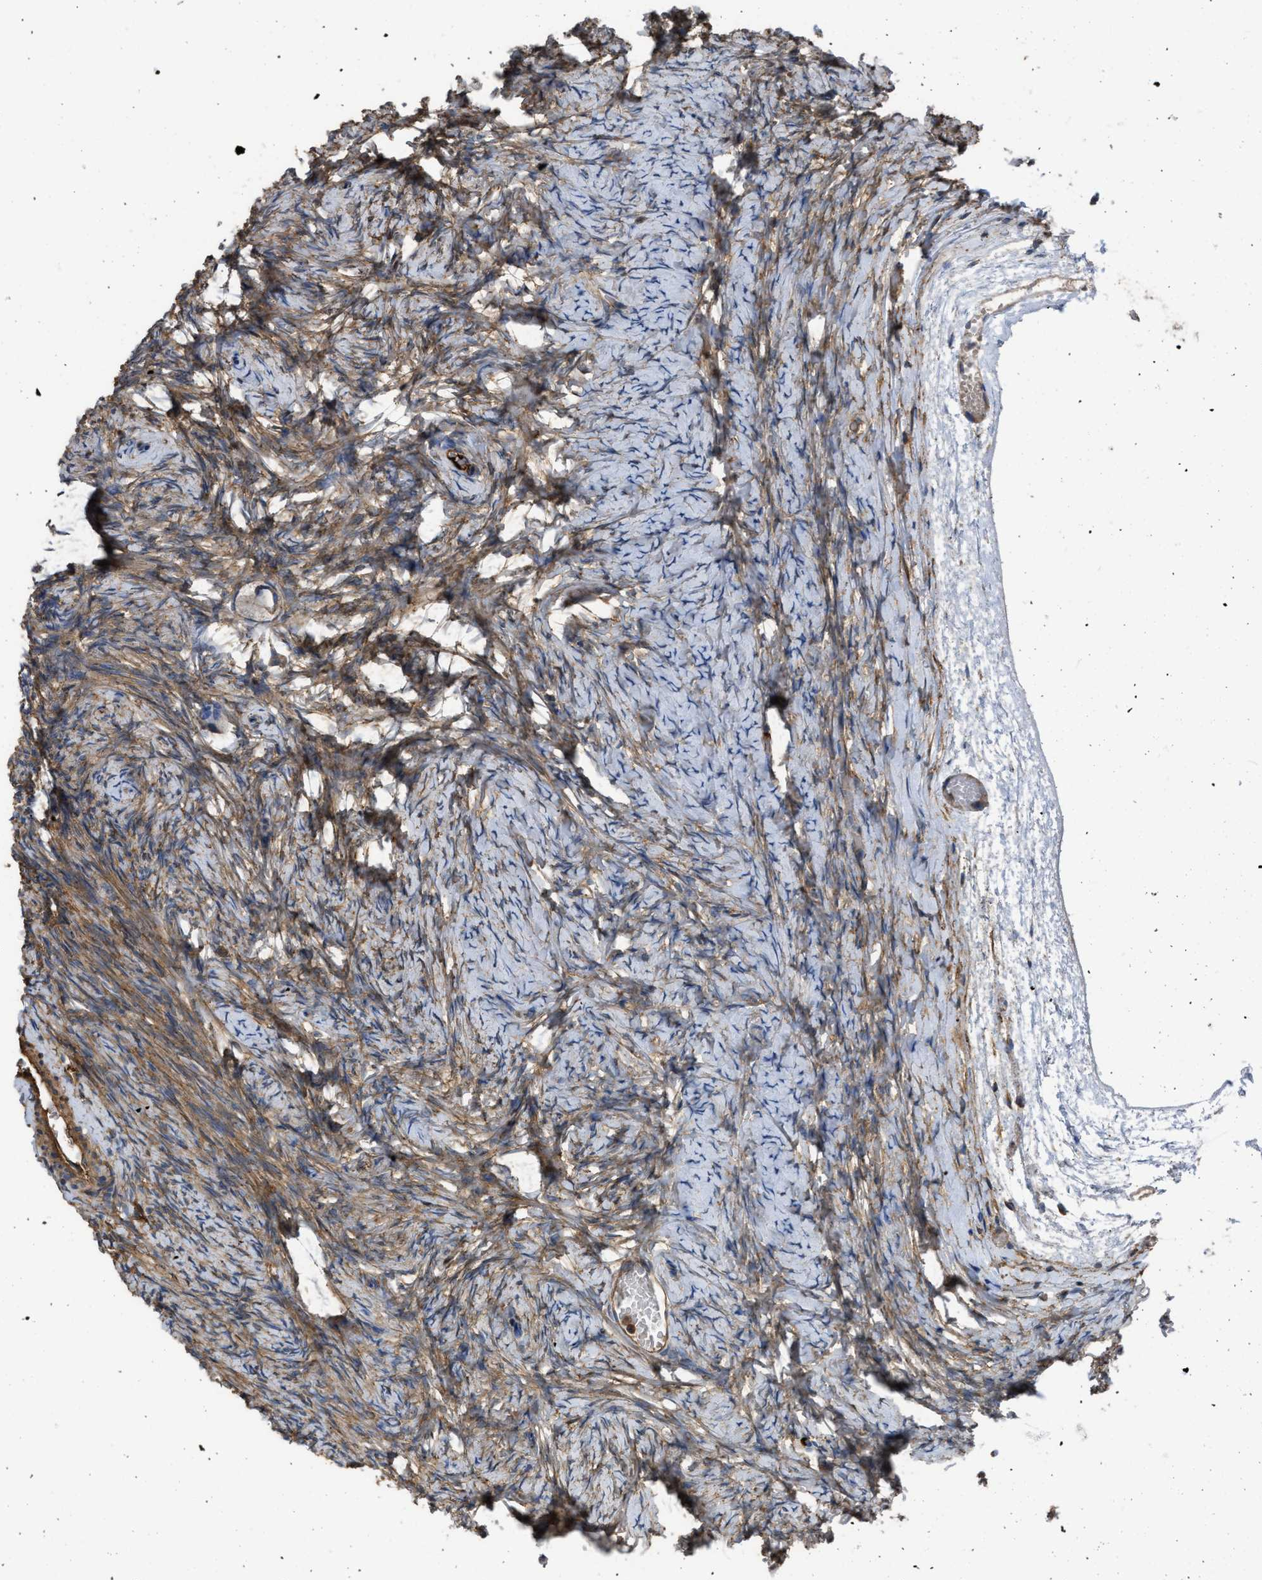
{"staining": {"intensity": "moderate", "quantity": ">75%", "location": "cytoplasmic/membranous"}, "tissue": "ovary", "cell_type": "Ovarian stroma cells", "image_type": "normal", "snomed": [{"axis": "morphology", "description": "Normal tissue, NOS"}, {"axis": "topography", "description": "Ovary"}], "caption": "Protein staining by immunohistochemistry demonstrates moderate cytoplasmic/membranous expression in approximately >75% of ovarian stroma cells in benign ovary.", "gene": "TRIOBP", "patient": {"sex": "female", "age": 27}}